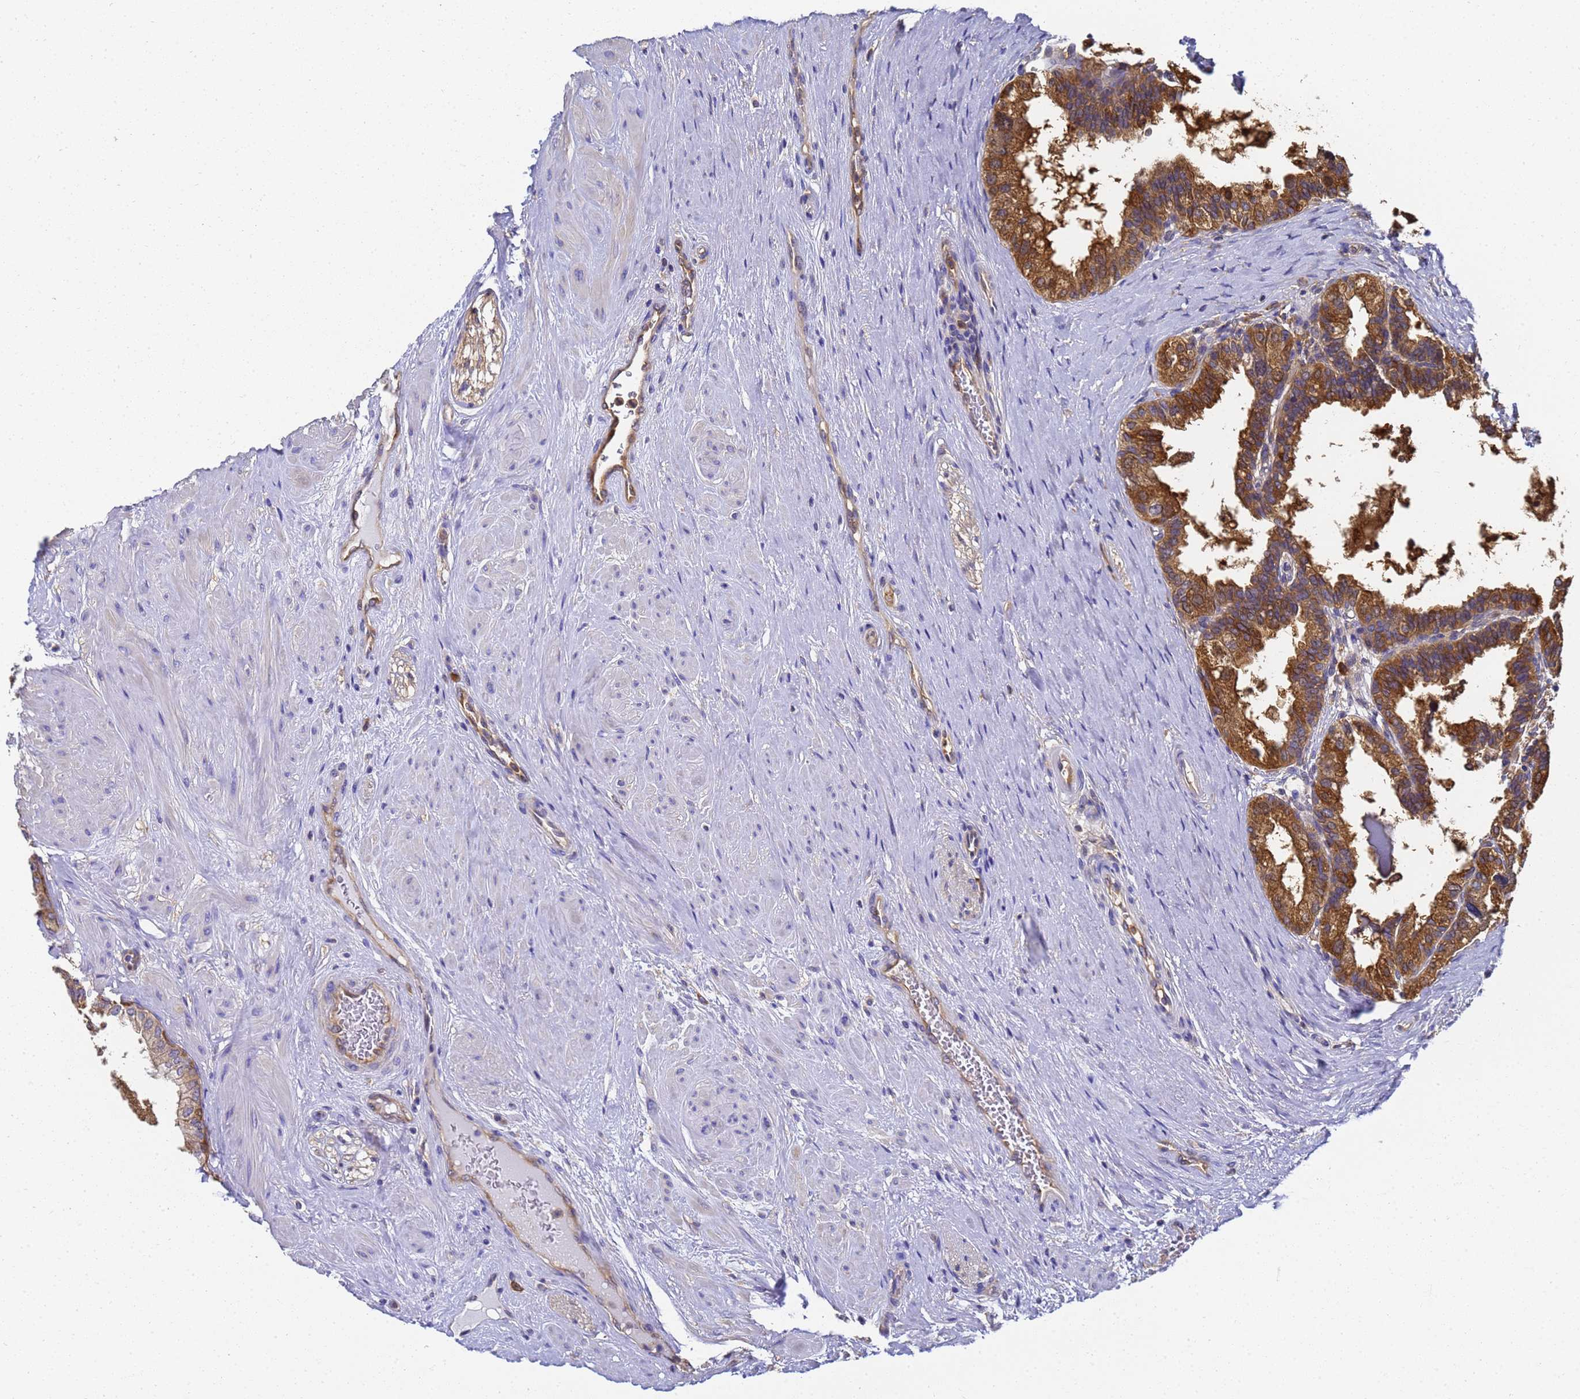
{"staining": {"intensity": "strong", "quantity": ">75%", "location": "cytoplasmic/membranous"}, "tissue": "prostate", "cell_type": "Glandular cells", "image_type": "normal", "snomed": [{"axis": "morphology", "description": "Normal tissue, NOS"}, {"axis": "topography", "description": "Prostate"}], "caption": "Human prostate stained for a protein (brown) reveals strong cytoplasmic/membranous positive staining in approximately >75% of glandular cells.", "gene": "NME1", "patient": {"sex": "male", "age": 60}}